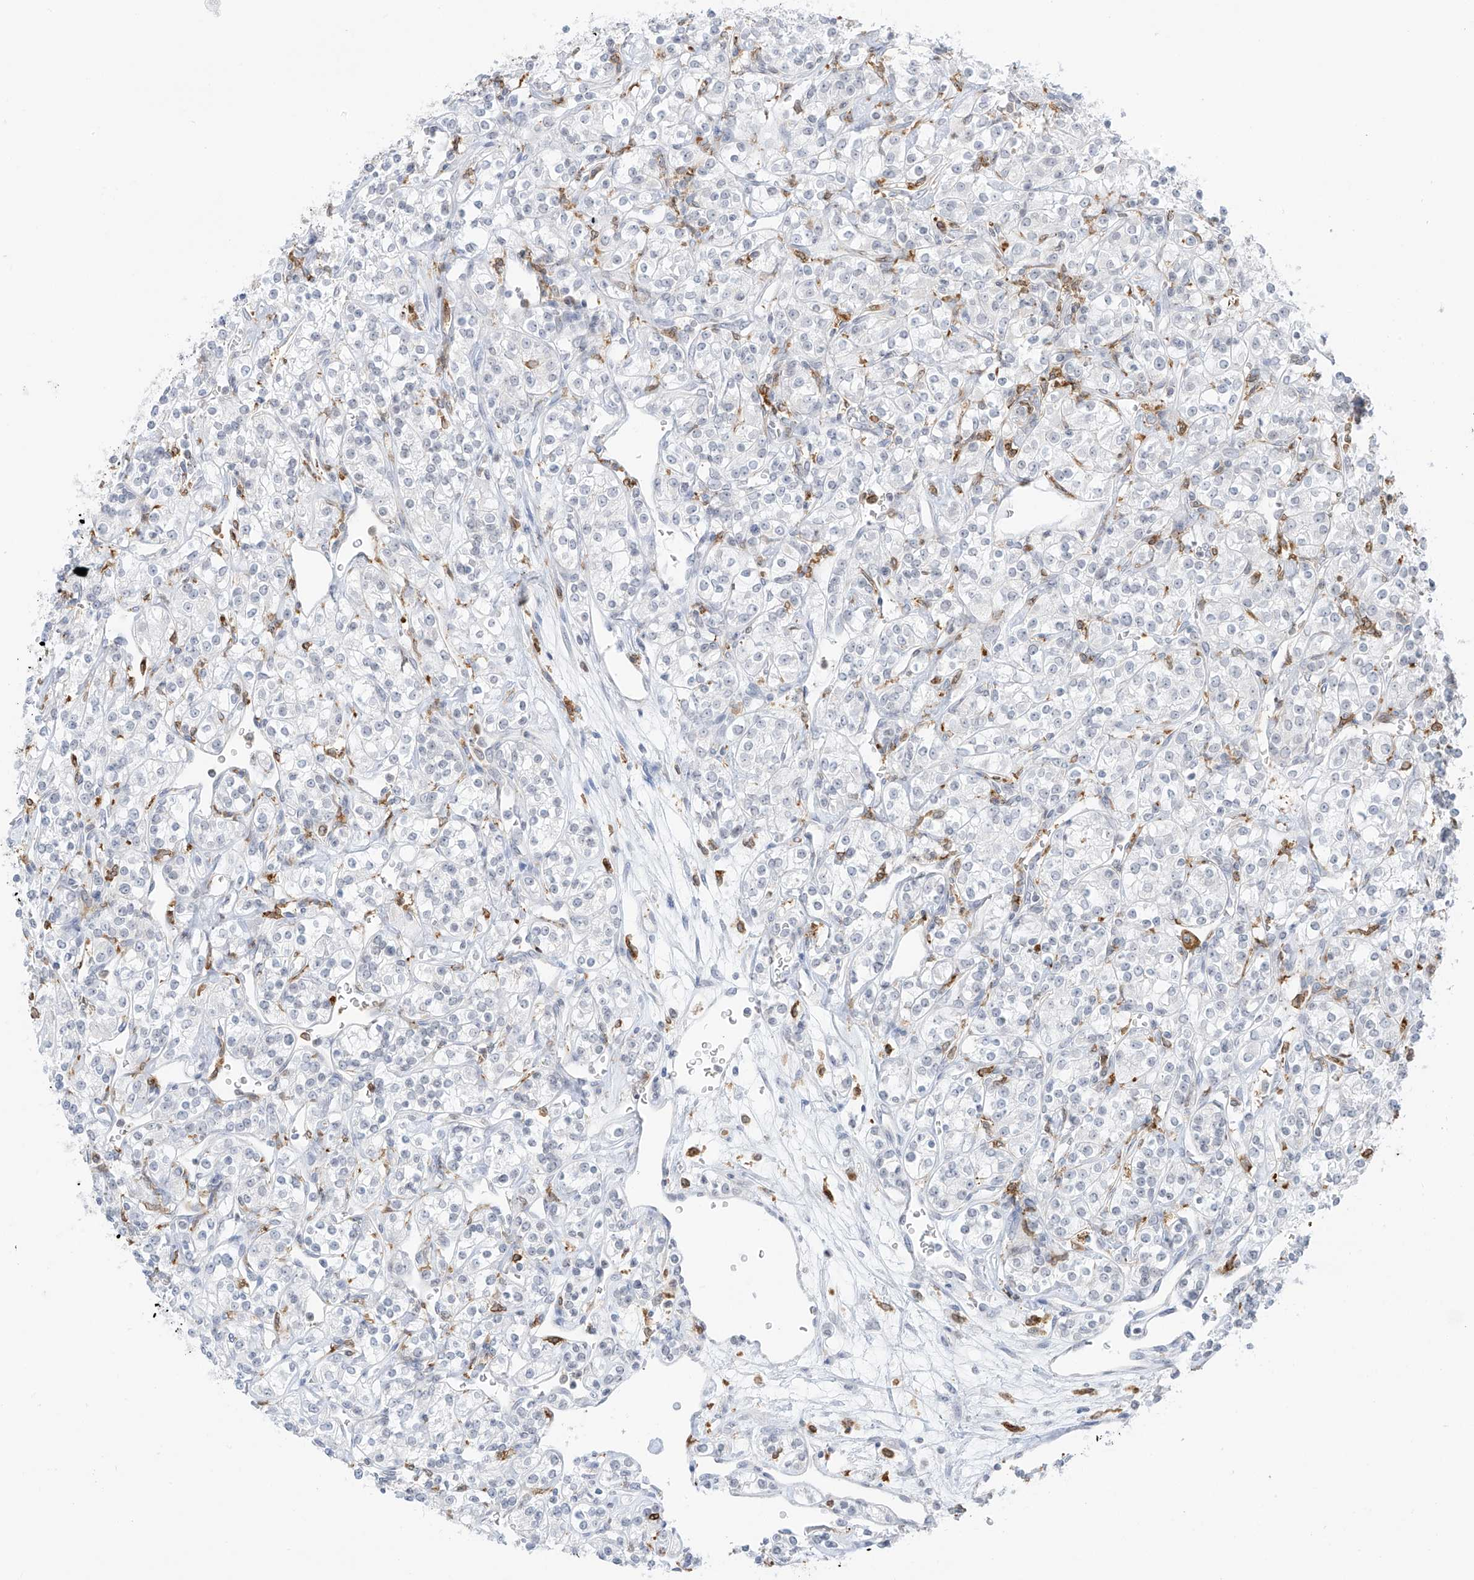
{"staining": {"intensity": "negative", "quantity": "none", "location": "none"}, "tissue": "renal cancer", "cell_type": "Tumor cells", "image_type": "cancer", "snomed": [{"axis": "morphology", "description": "Adenocarcinoma, NOS"}, {"axis": "topography", "description": "Kidney"}], "caption": "Immunohistochemistry (IHC) photomicrograph of neoplastic tissue: renal adenocarcinoma stained with DAB (3,3'-diaminobenzidine) demonstrates no significant protein expression in tumor cells.", "gene": "TBXAS1", "patient": {"sex": "male", "age": 77}}